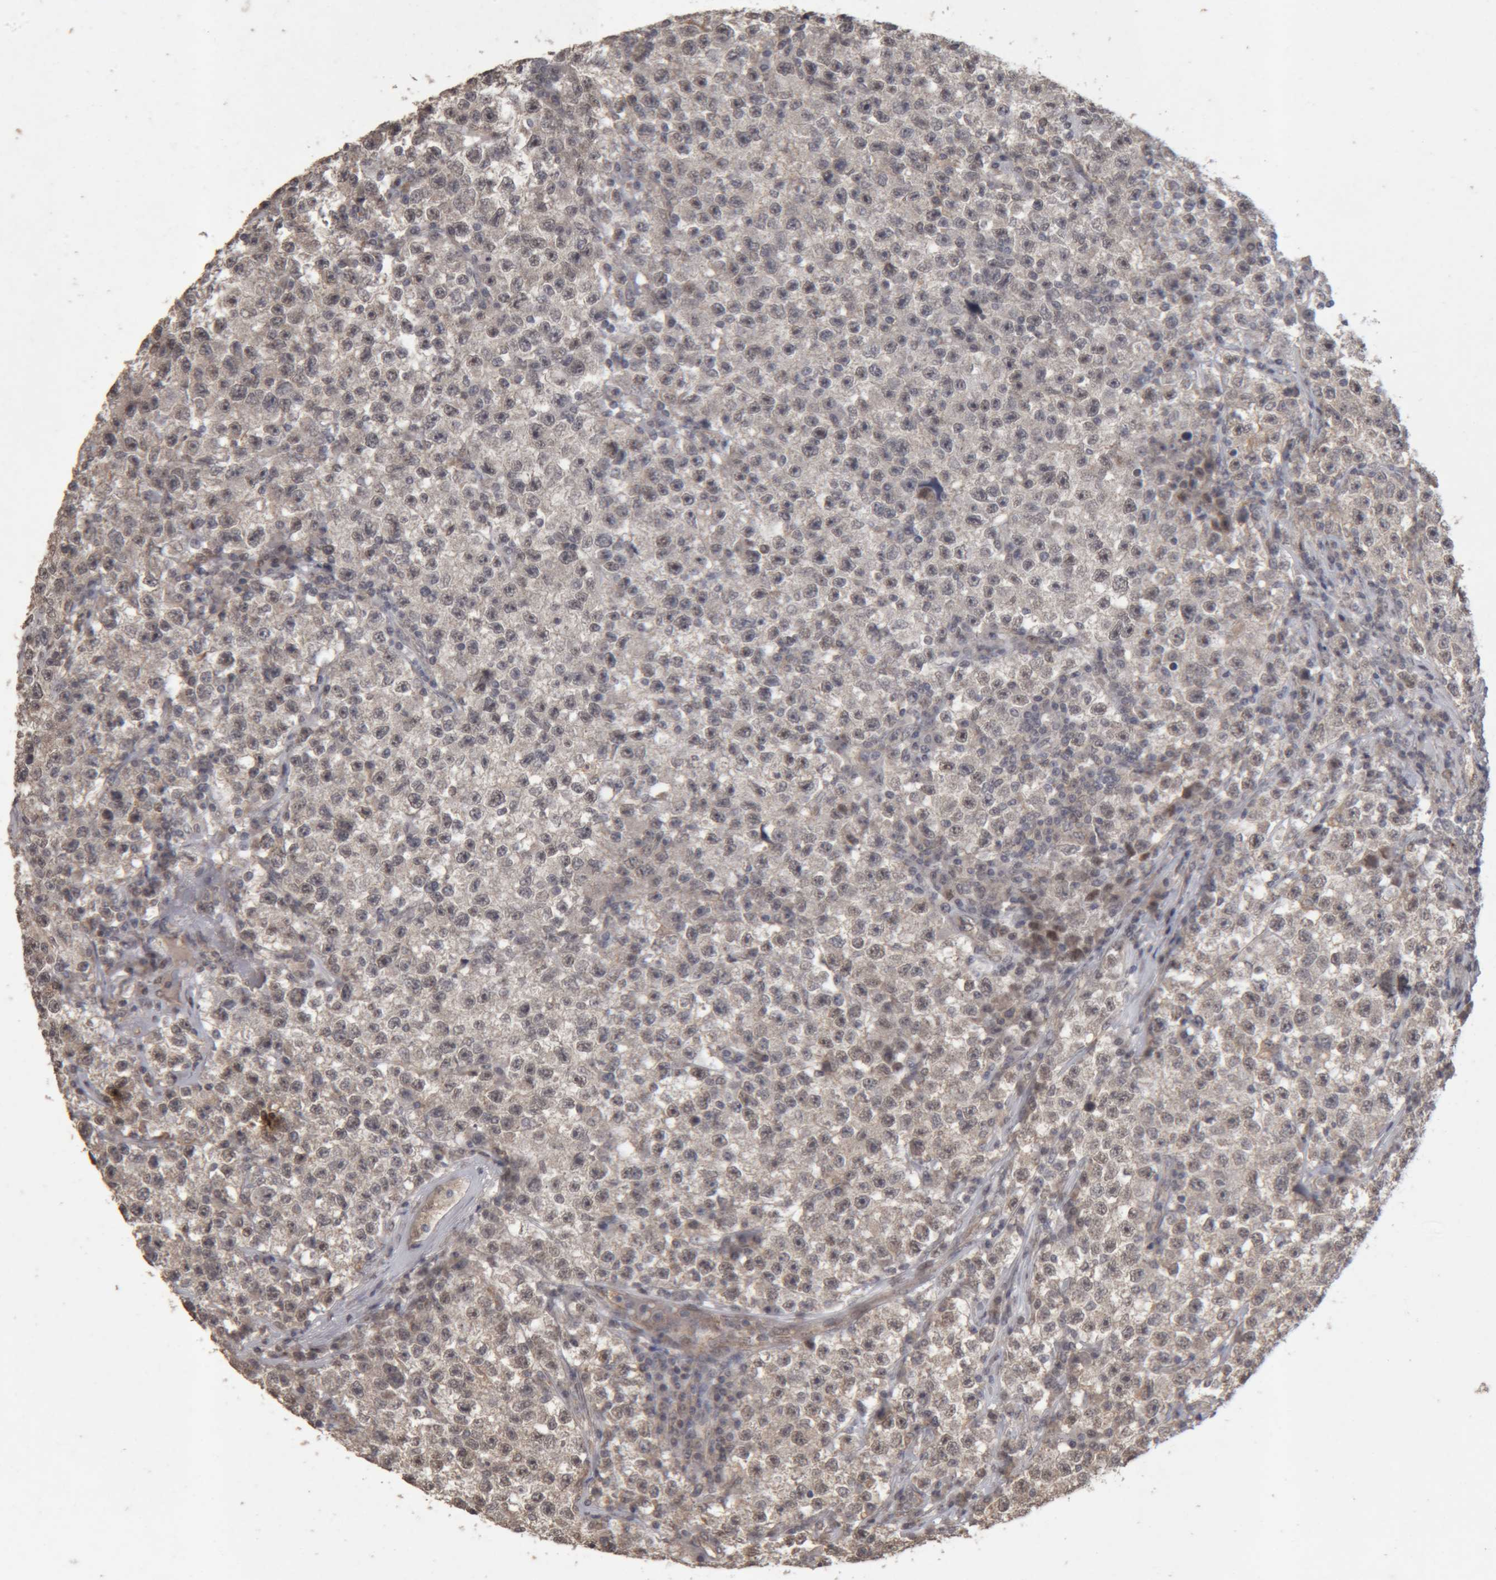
{"staining": {"intensity": "weak", "quantity": "25%-75%", "location": "cytoplasmic/membranous"}, "tissue": "testis cancer", "cell_type": "Tumor cells", "image_type": "cancer", "snomed": [{"axis": "morphology", "description": "Seminoma, NOS"}, {"axis": "topography", "description": "Testis"}], "caption": "Brown immunohistochemical staining in testis seminoma shows weak cytoplasmic/membranous staining in approximately 25%-75% of tumor cells.", "gene": "MEP1A", "patient": {"sex": "male", "age": 22}}